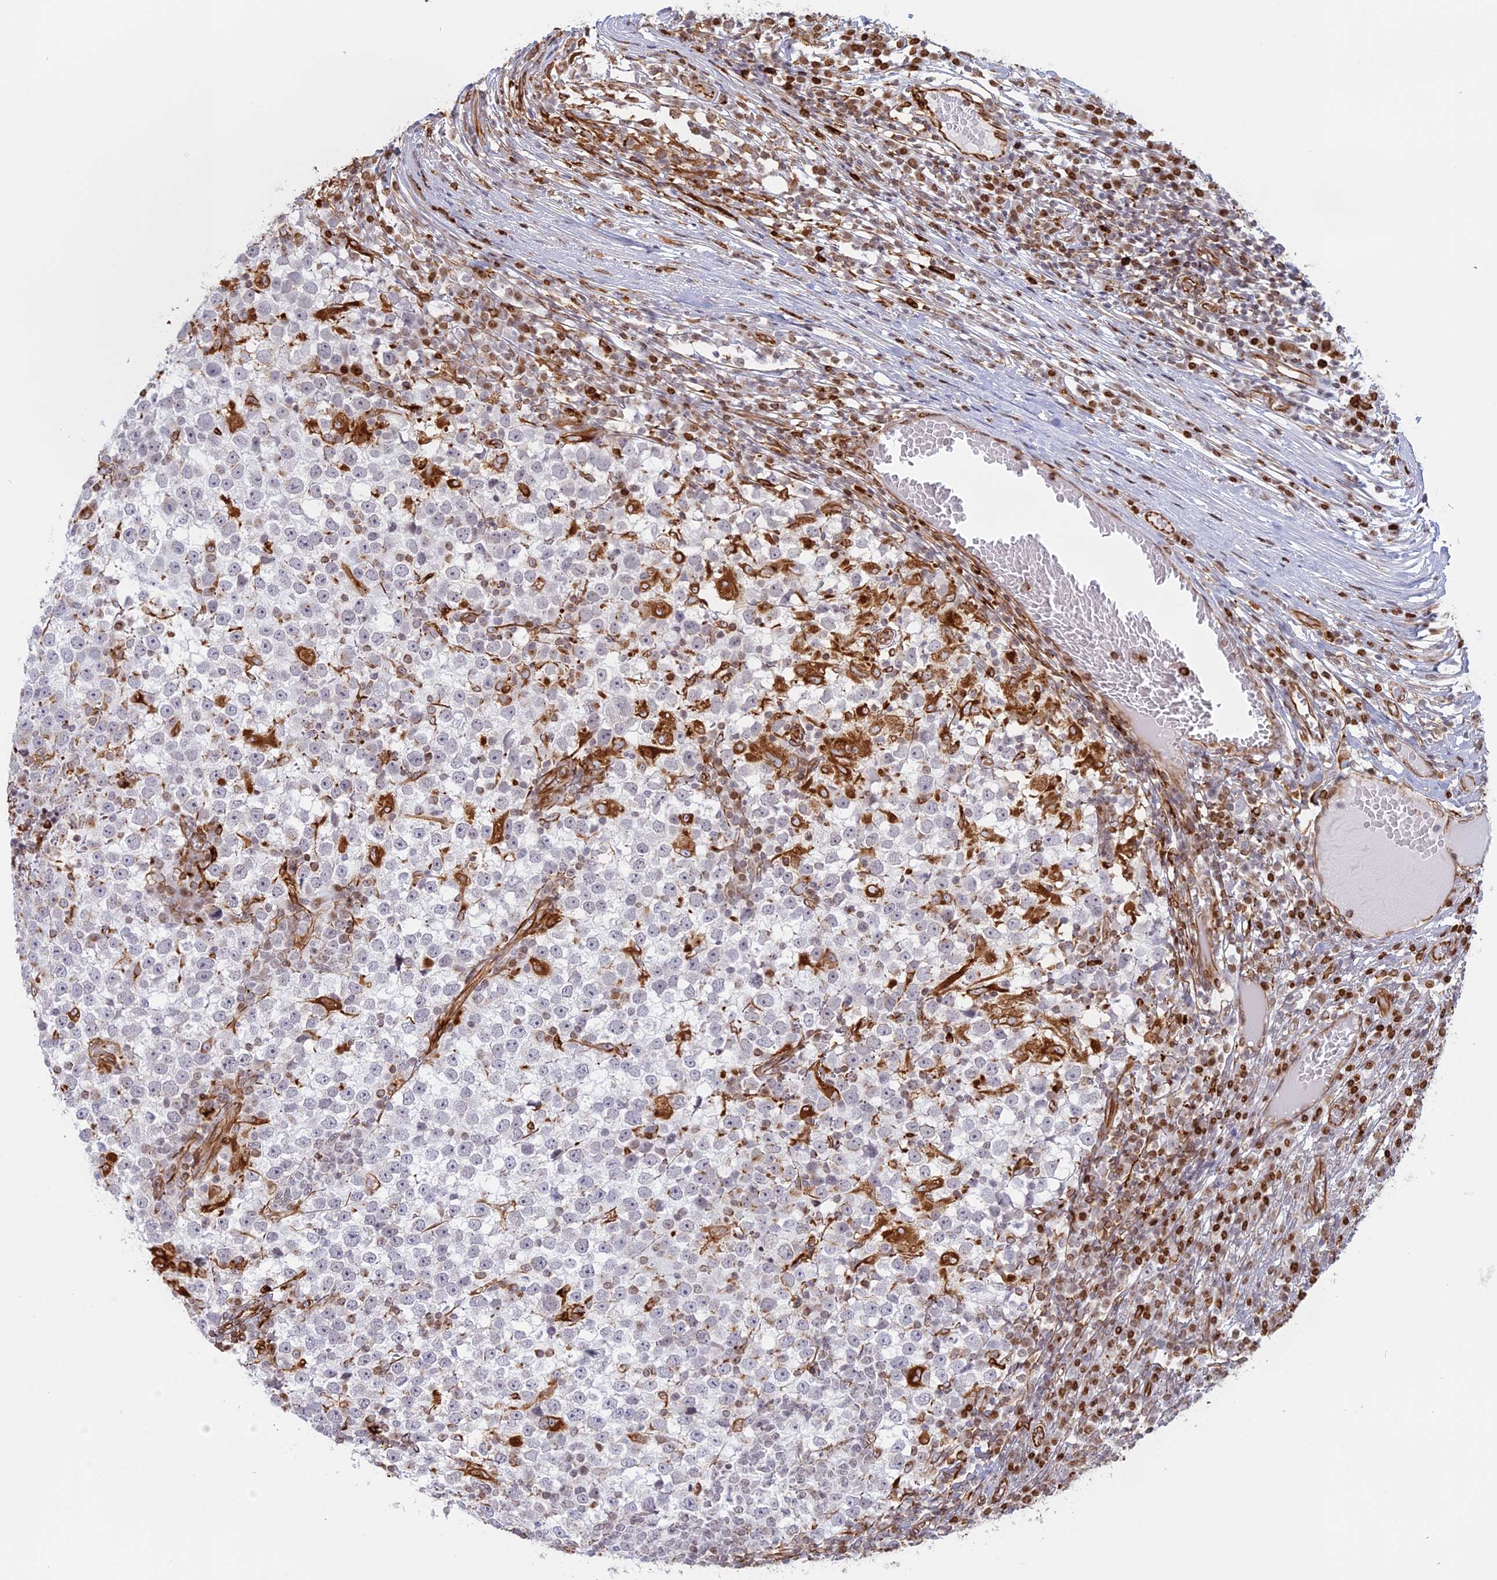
{"staining": {"intensity": "negative", "quantity": "none", "location": "none"}, "tissue": "testis cancer", "cell_type": "Tumor cells", "image_type": "cancer", "snomed": [{"axis": "morphology", "description": "Seminoma, NOS"}, {"axis": "topography", "description": "Testis"}], "caption": "Human seminoma (testis) stained for a protein using immunohistochemistry (IHC) demonstrates no positivity in tumor cells.", "gene": "APOBR", "patient": {"sex": "male", "age": 65}}